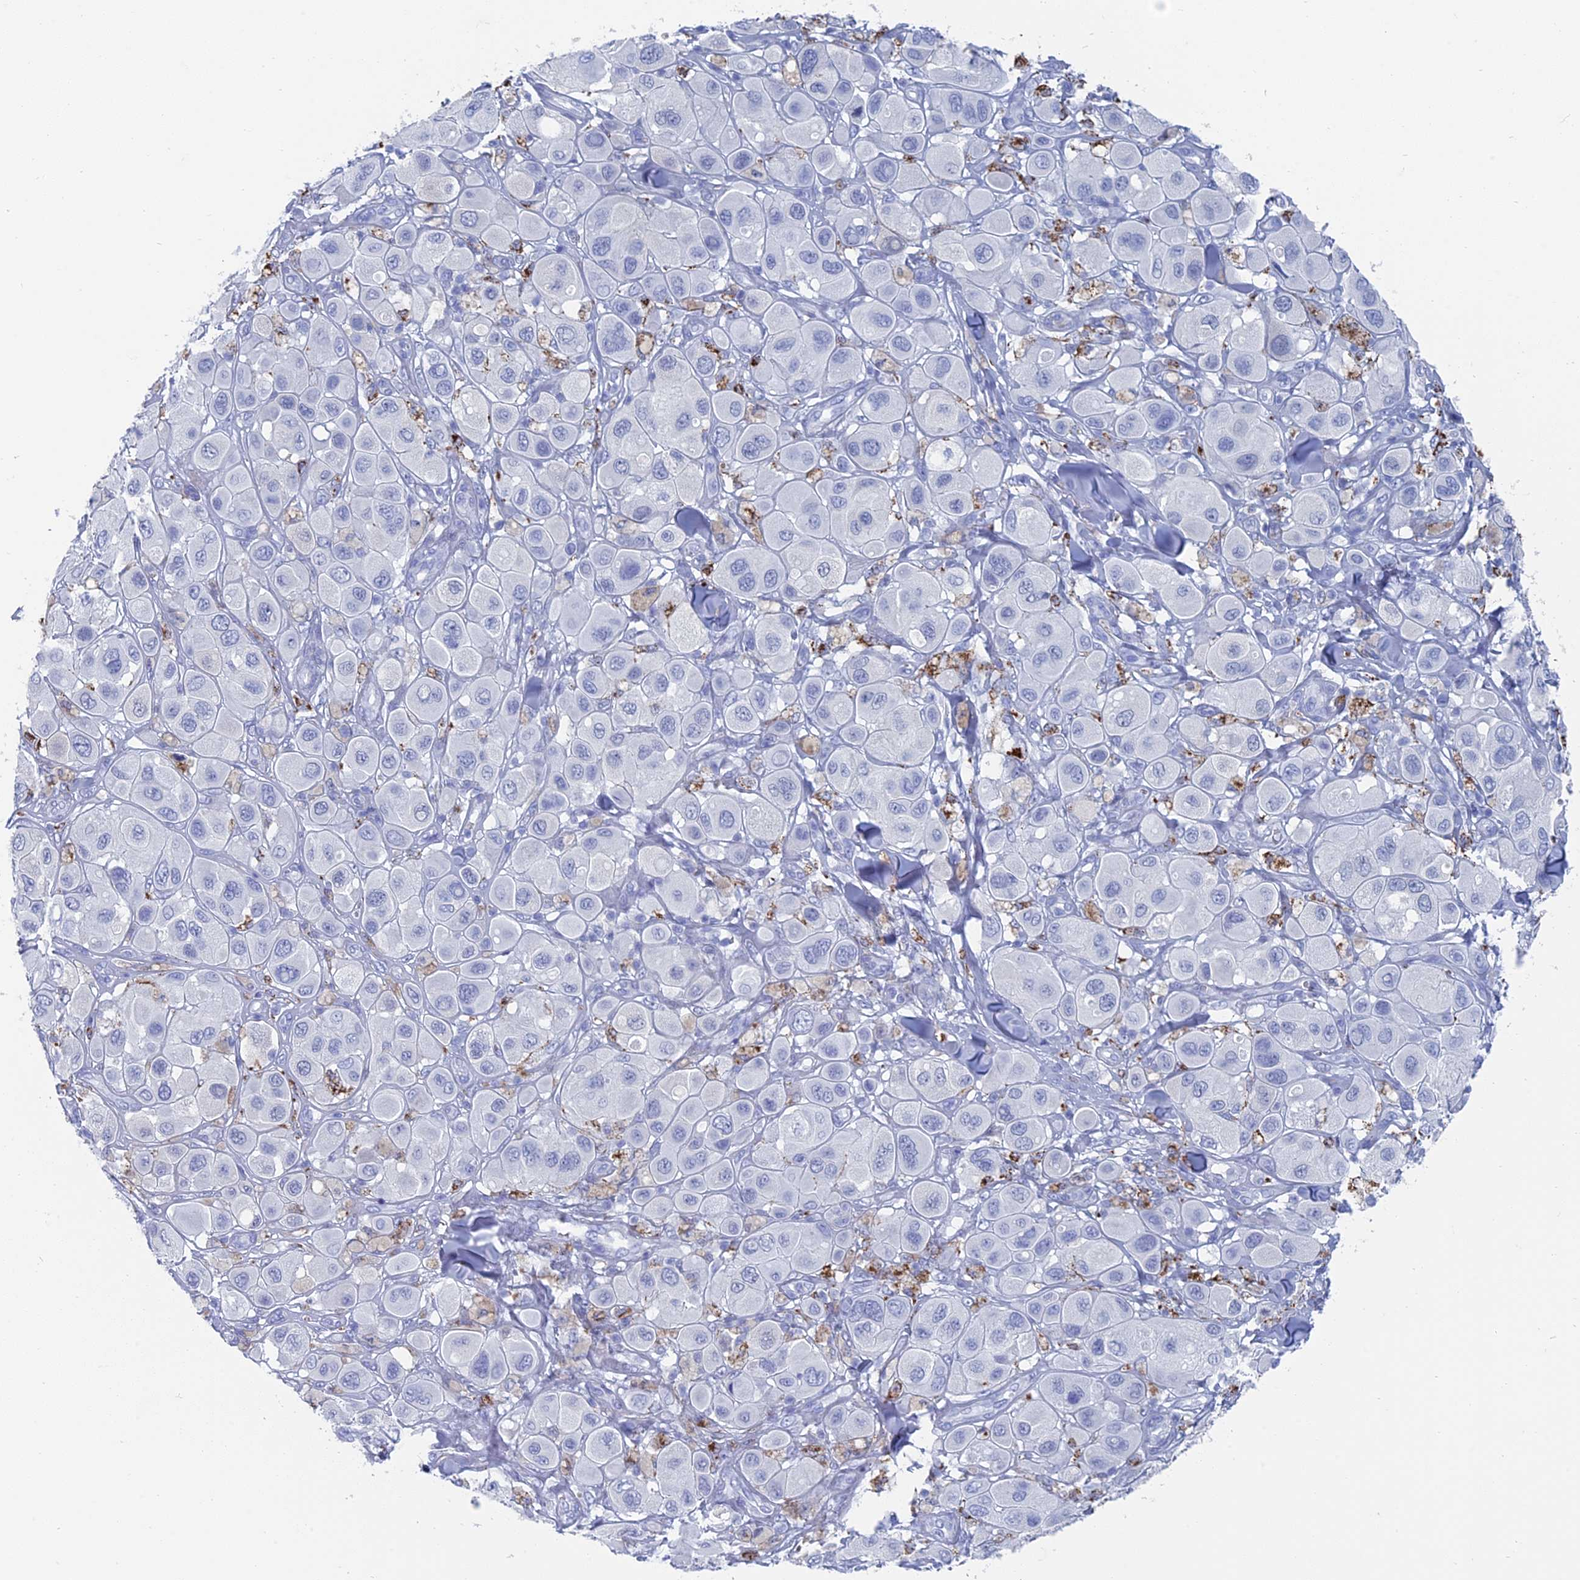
{"staining": {"intensity": "negative", "quantity": "none", "location": "none"}, "tissue": "melanoma", "cell_type": "Tumor cells", "image_type": "cancer", "snomed": [{"axis": "morphology", "description": "Malignant melanoma, Metastatic site"}, {"axis": "topography", "description": "Skin"}], "caption": "The IHC histopathology image has no significant staining in tumor cells of melanoma tissue.", "gene": "ALMS1", "patient": {"sex": "male", "age": 41}}